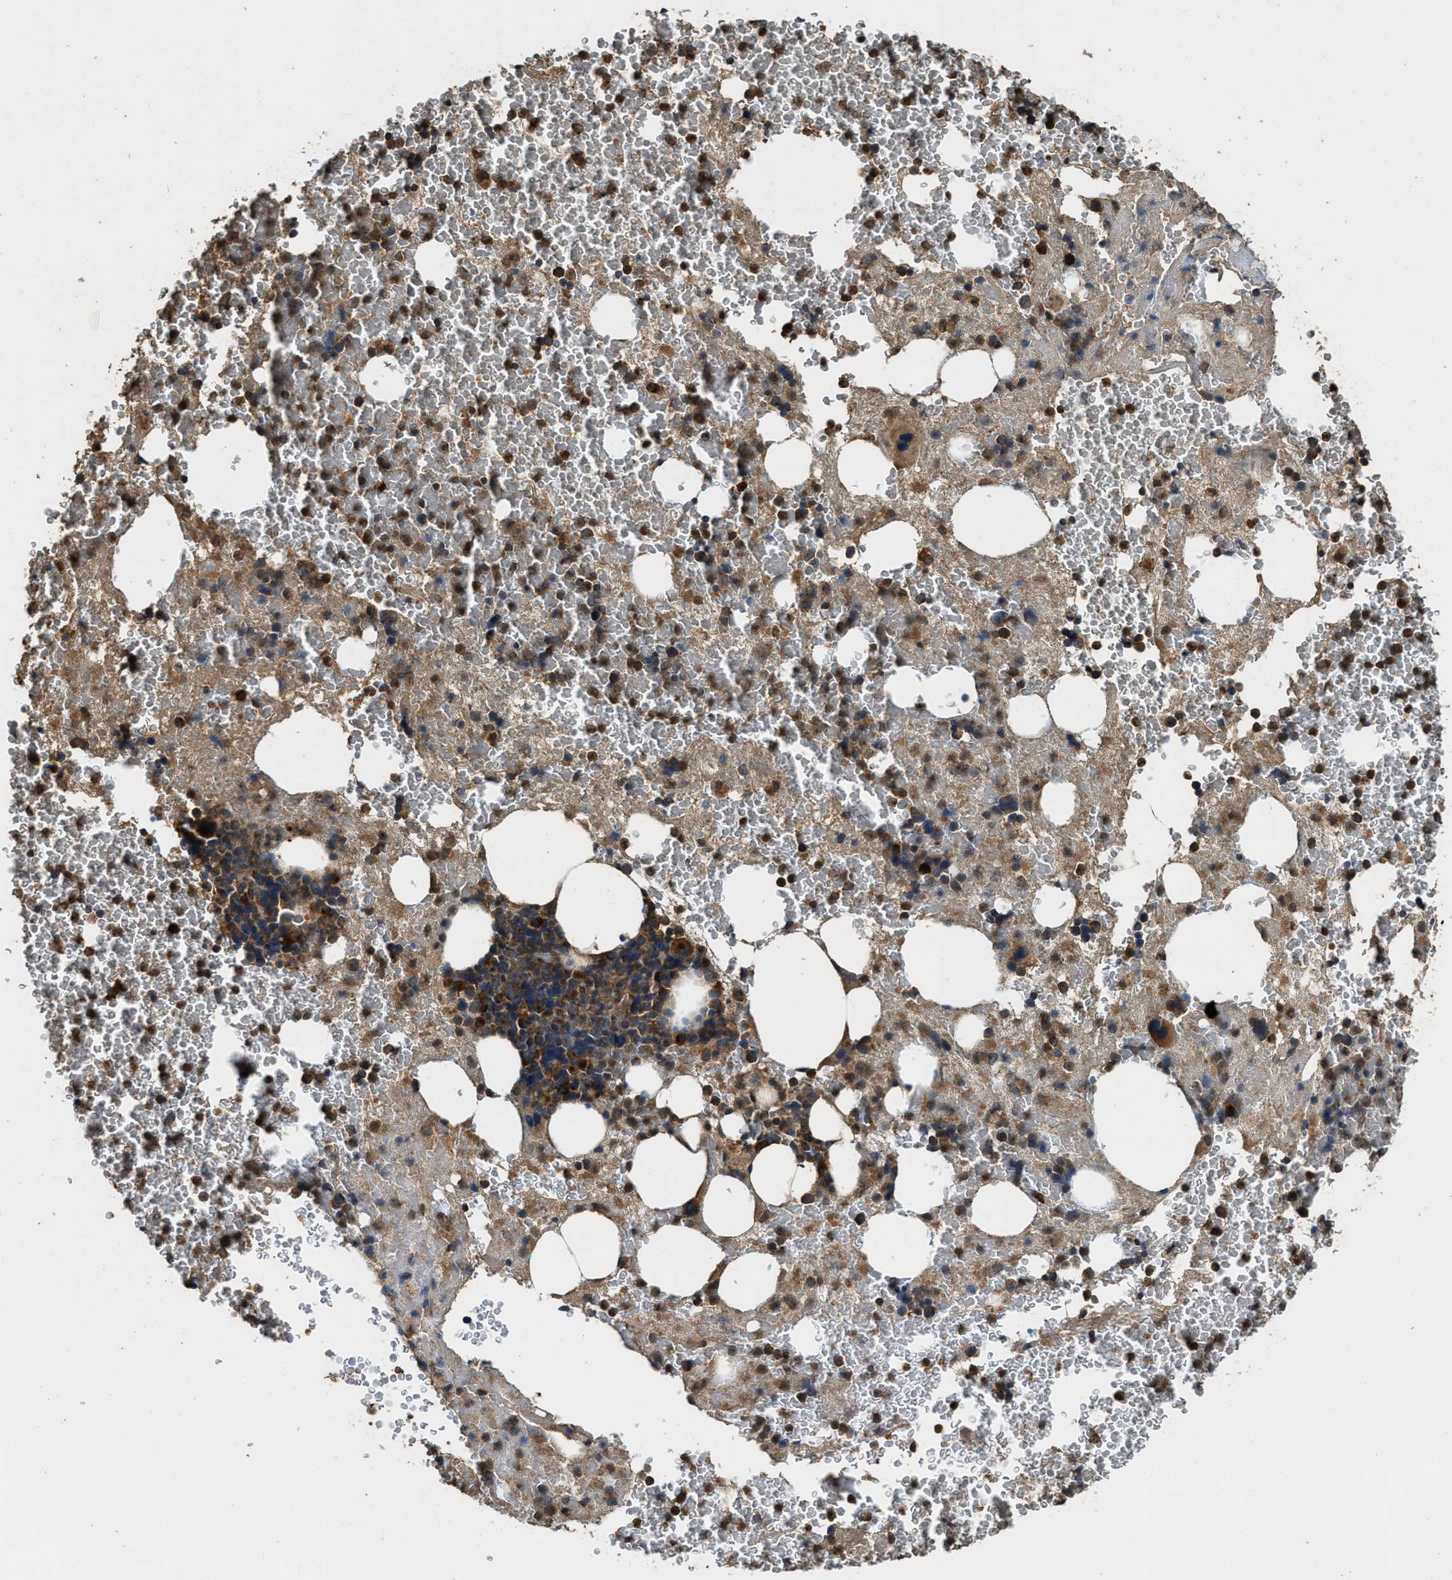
{"staining": {"intensity": "strong", "quantity": "25%-75%", "location": "cytoplasmic/membranous,nuclear"}, "tissue": "bone marrow", "cell_type": "Hematopoietic cells", "image_type": "normal", "snomed": [{"axis": "morphology", "description": "Normal tissue, NOS"}, {"axis": "morphology", "description": "Inflammation, NOS"}, {"axis": "topography", "description": "Bone marrow"}], "caption": "About 25%-75% of hematopoietic cells in unremarkable human bone marrow exhibit strong cytoplasmic/membranous,nuclear protein expression as visualized by brown immunohistochemical staining.", "gene": "MAP3K8", "patient": {"sex": "male", "age": 63}}